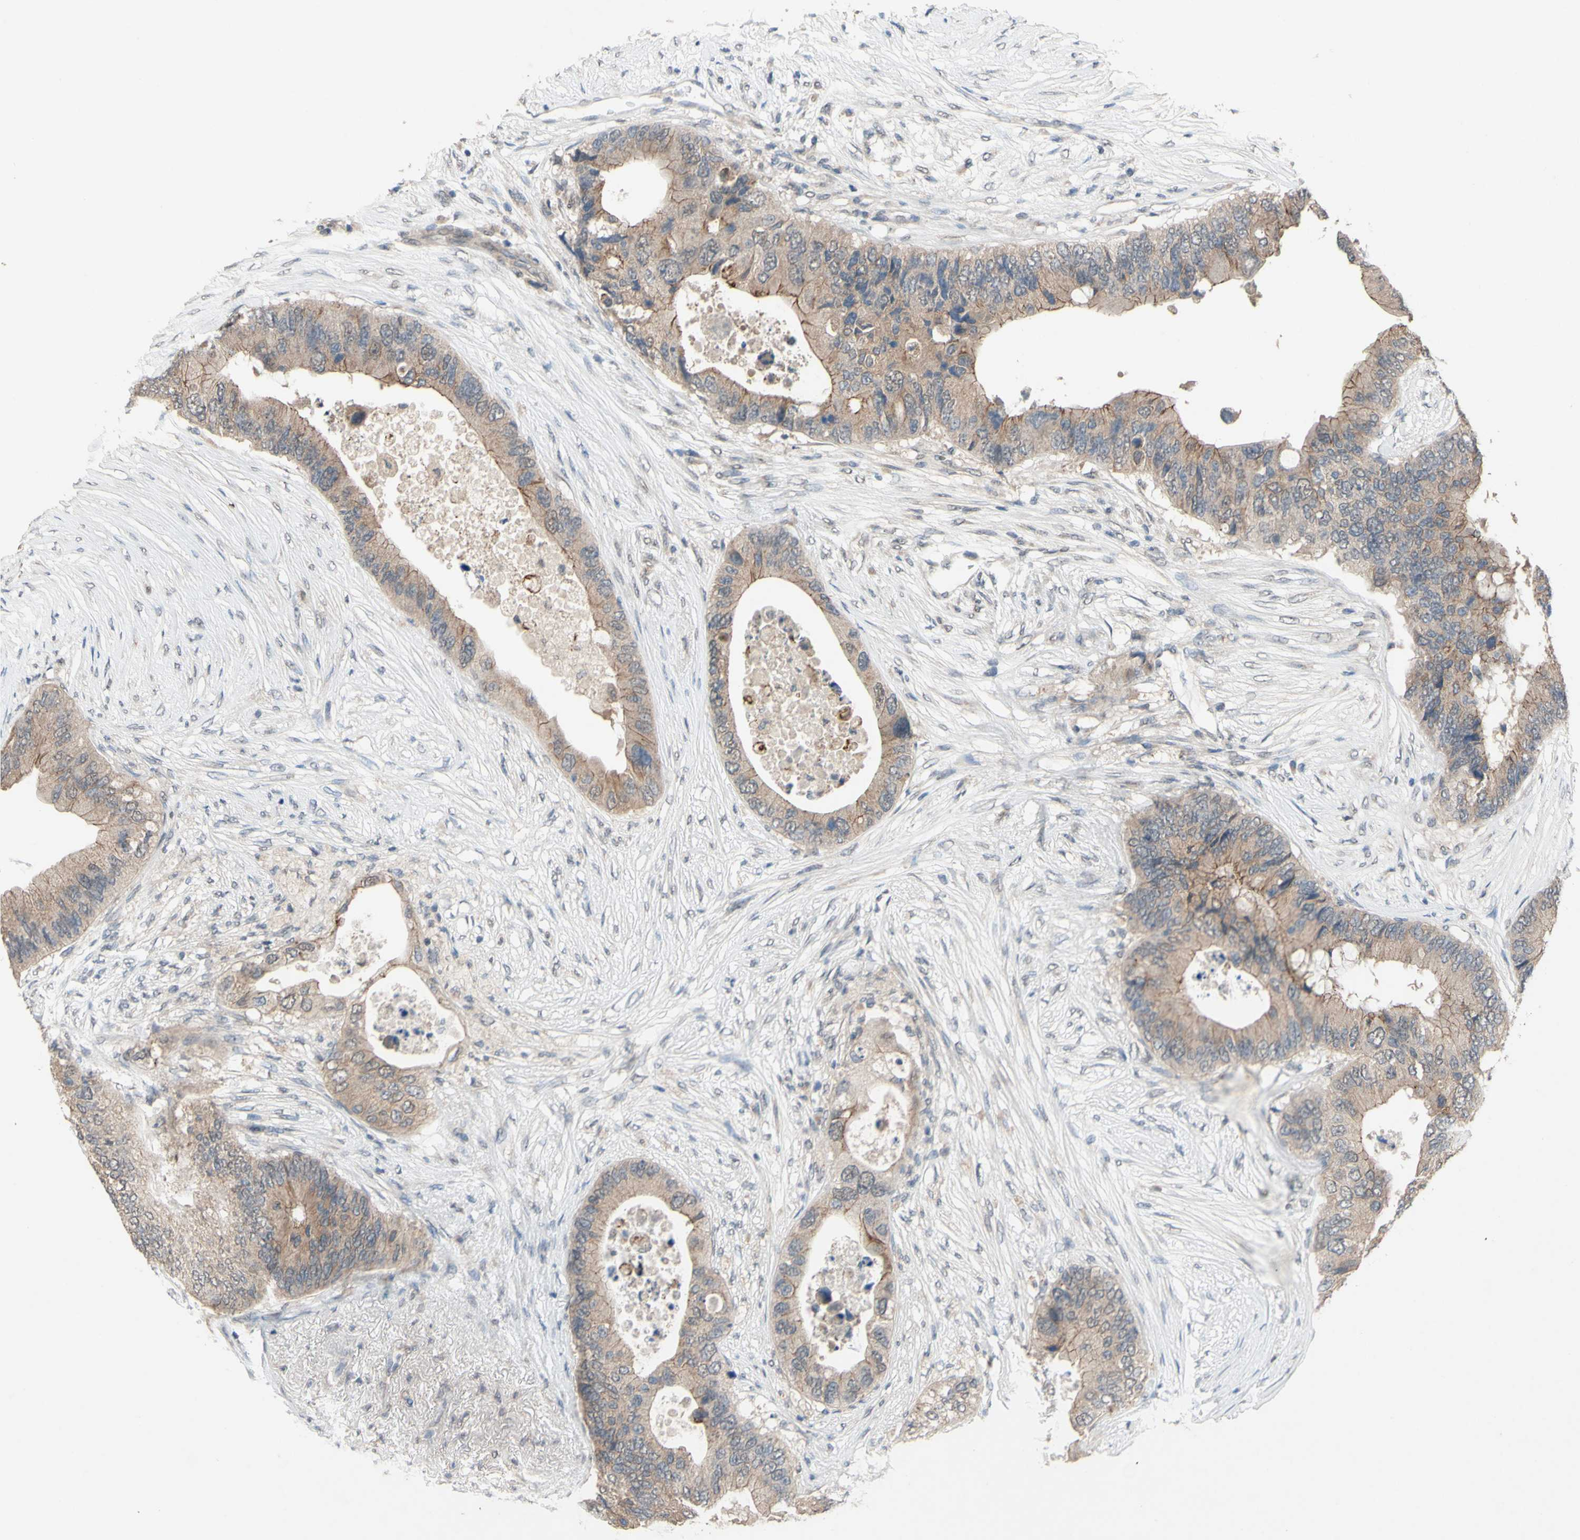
{"staining": {"intensity": "moderate", "quantity": ">75%", "location": "cytoplasmic/membranous"}, "tissue": "colorectal cancer", "cell_type": "Tumor cells", "image_type": "cancer", "snomed": [{"axis": "morphology", "description": "Adenocarcinoma, NOS"}, {"axis": "topography", "description": "Colon"}], "caption": "Immunohistochemistry micrograph of colorectal adenocarcinoma stained for a protein (brown), which shows medium levels of moderate cytoplasmic/membranous expression in about >75% of tumor cells.", "gene": "CDCP1", "patient": {"sex": "male", "age": 71}}